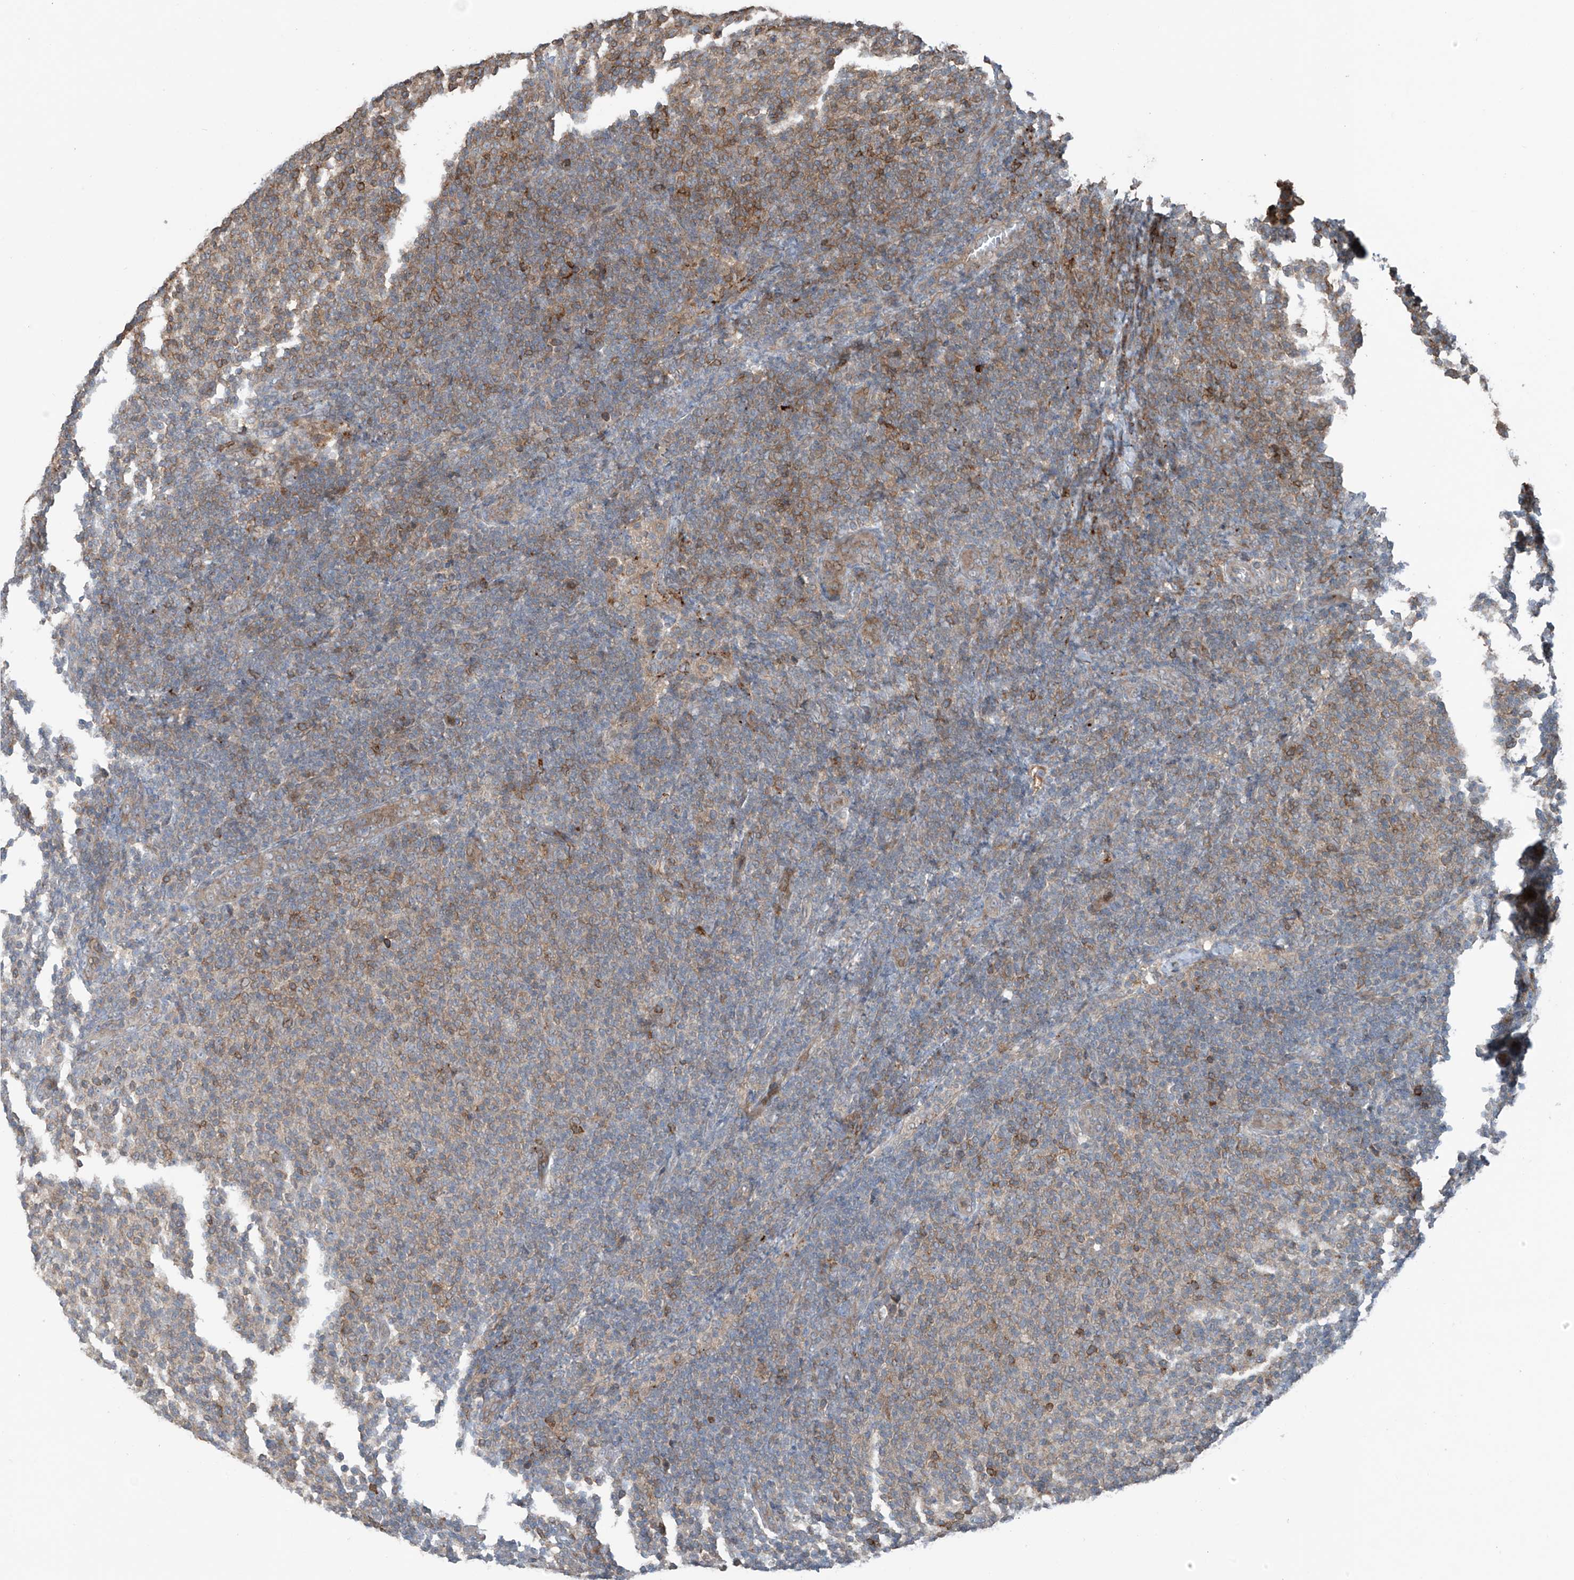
{"staining": {"intensity": "weak", "quantity": "25%-75%", "location": "cytoplasmic/membranous"}, "tissue": "lymphoma", "cell_type": "Tumor cells", "image_type": "cancer", "snomed": [{"axis": "morphology", "description": "Malignant lymphoma, non-Hodgkin's type, Low grade"}, {"axis": "topography", "description": "Lymph node"}], "caption": "A photomicrograph showing weak cytoplasmic/membranous staining in approximately 25%-75% of tumor cells in lymphoma, as visualized by brown immunohistochemical staining.", "gene": "SAMD3", "patient": {"sex": "male", "age": 66}}